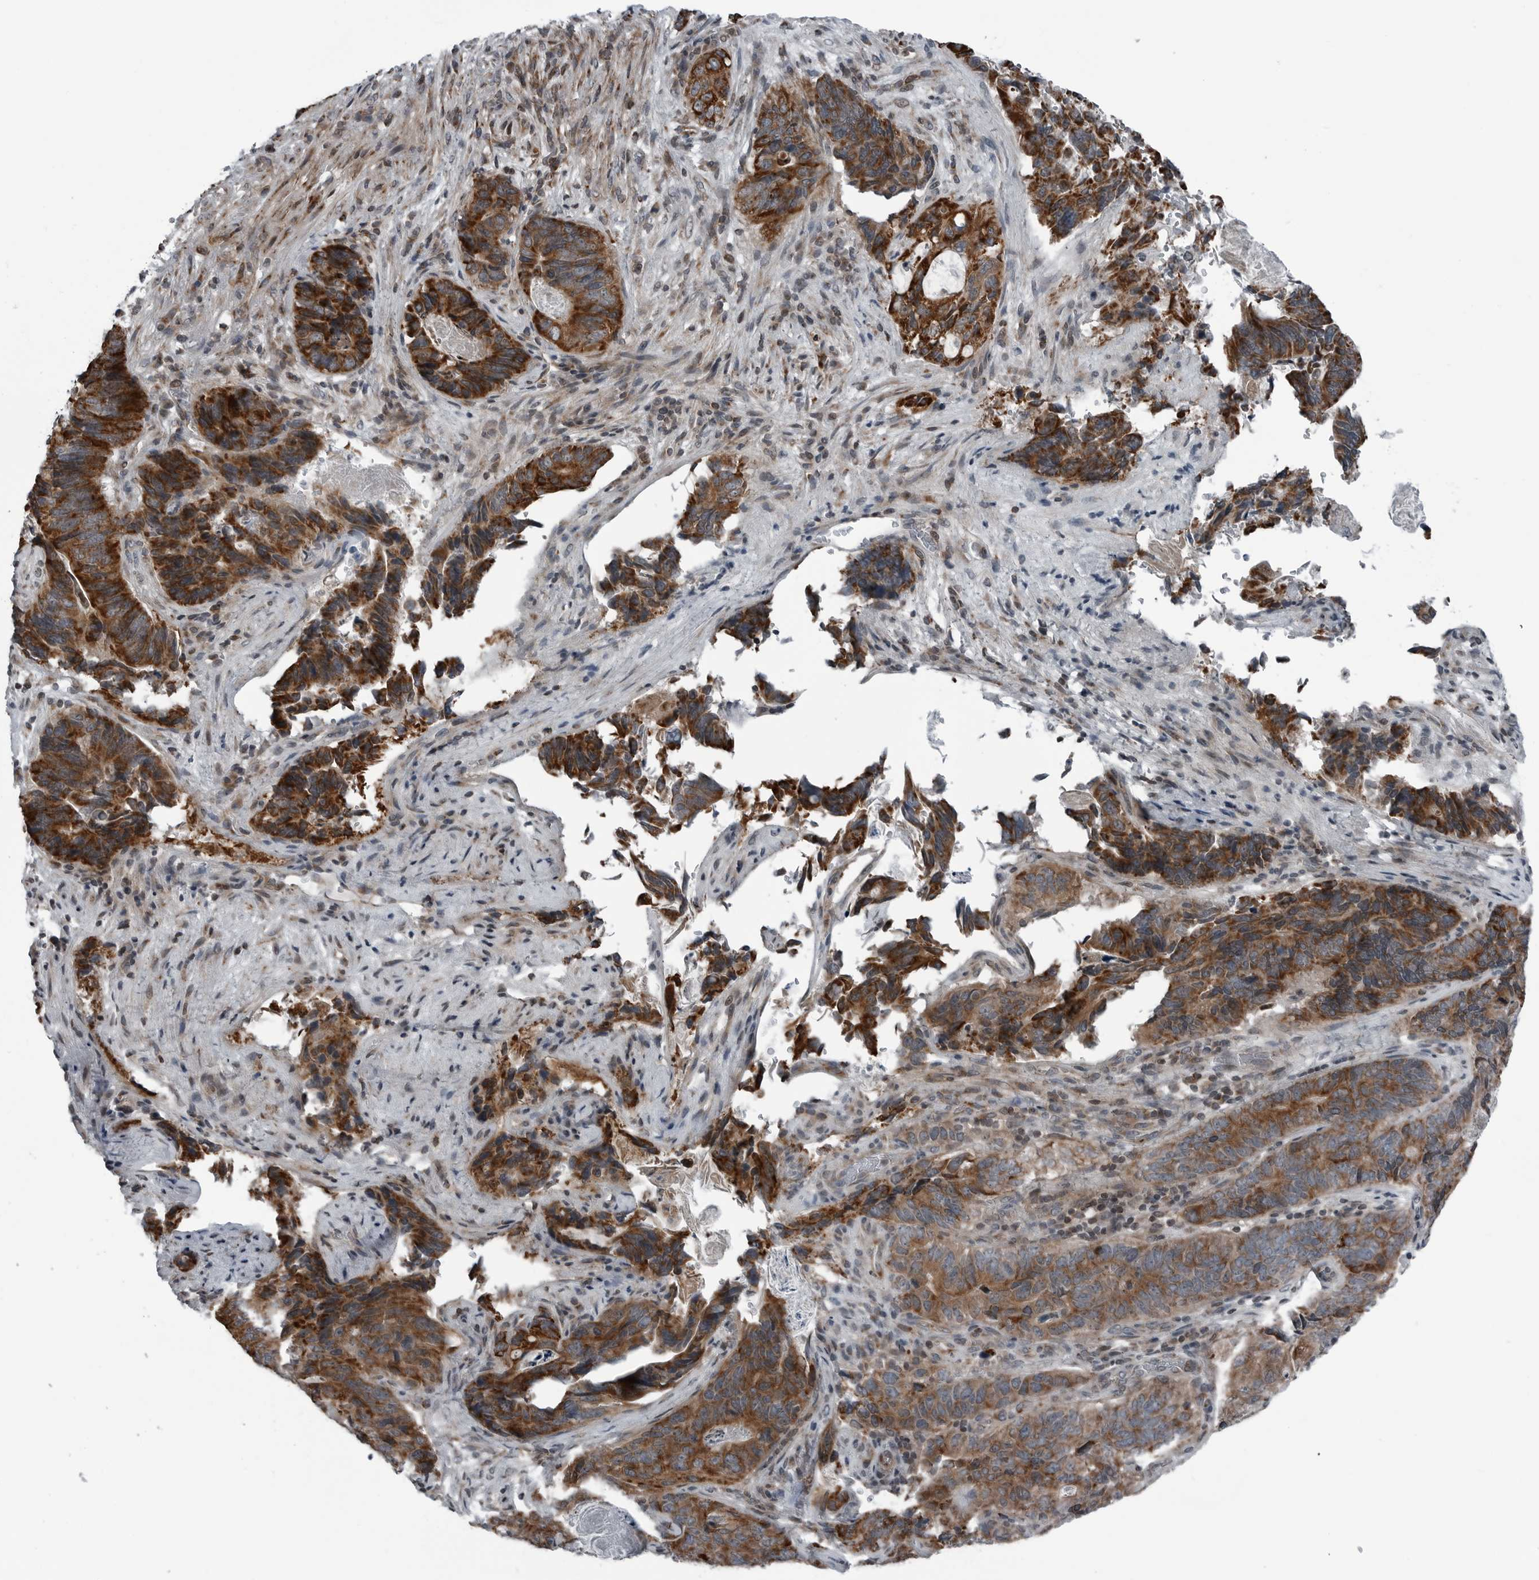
{"staining": {"intensity": "strong", "quantity": ">75%", "location": "cytoplasmic/membranous"}, "tissue": "stomach cancer", "cell_type": "Tumor cells", "image_type": "cancer", "snomed": [{"axis": "morphology", "description": "Normal tissue, NOS"}, {"axis": "morphology", "description": "Adenocarcinoma, NOS"}, {"axis": "topography", "description": "Stomach"}], "caption": "IHC of human stomach cancer exhibits high levels of strong cytoplasmic/membranous staining in approximately >75% of tumor cells.", "gene": "GAK", "patient": {"sex": "female", "age": 89}}